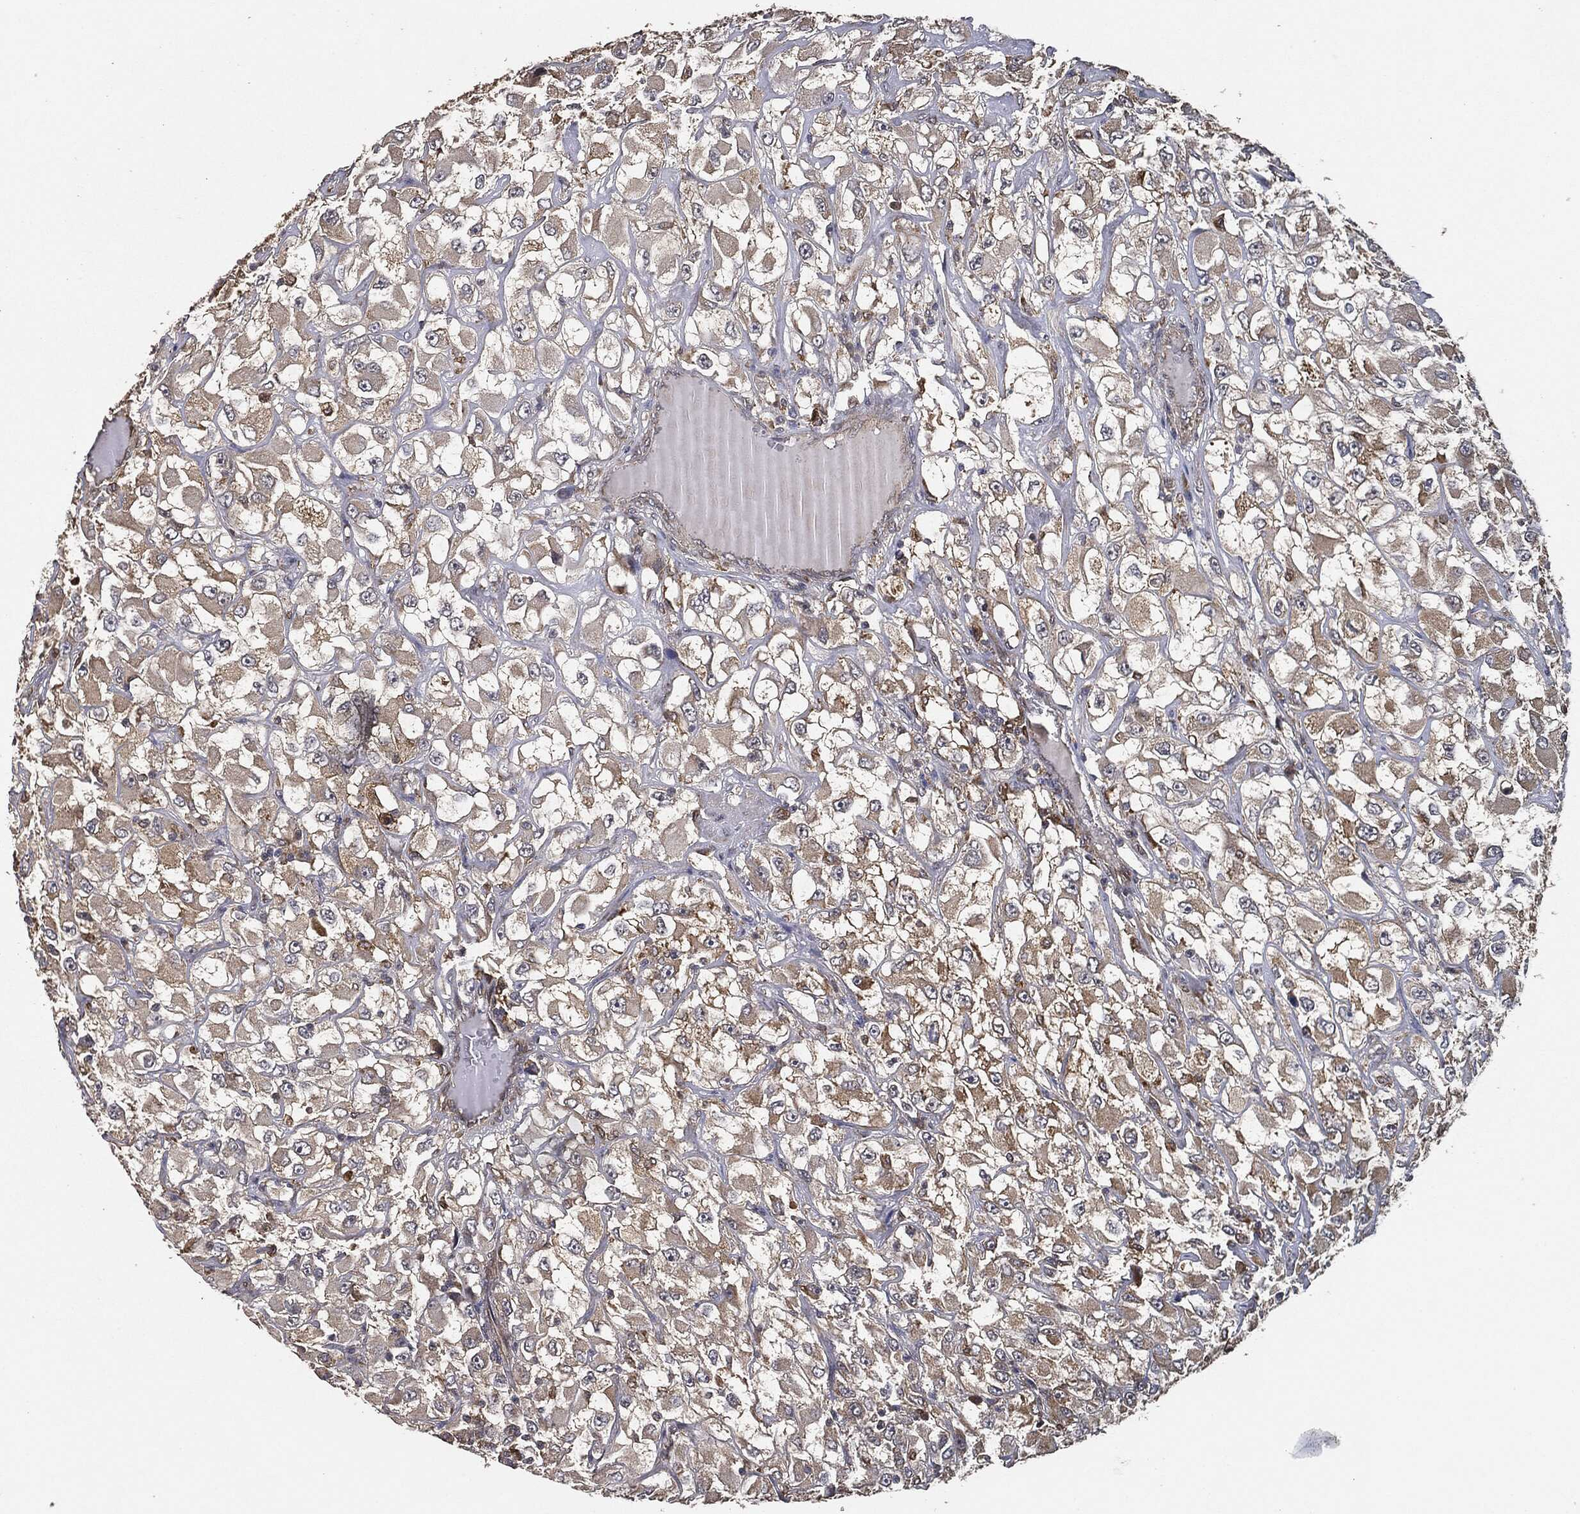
{"staining": {"intensity": "moderate", "quantity": "<25%", "location": "cytoplasmic/membranous"}, "tissue": "renal cancer", "cell_type": "Tumor cells", "image_type": "cancer", "snomed": [{"axis": "morphology", "description": "Adenocarcinoma, NOS"}, {"axis": "topography", "description": "Kidney"}], "caption": "This image exhibits immunohistochemistry (IHC) staining of renal adenocarcinoma, with low moderate cytoplasmic/membranous expression in approximately <25% of tumor cells.", "gene": "MIER2", "patient": {"sex": "female", "age": 52}}